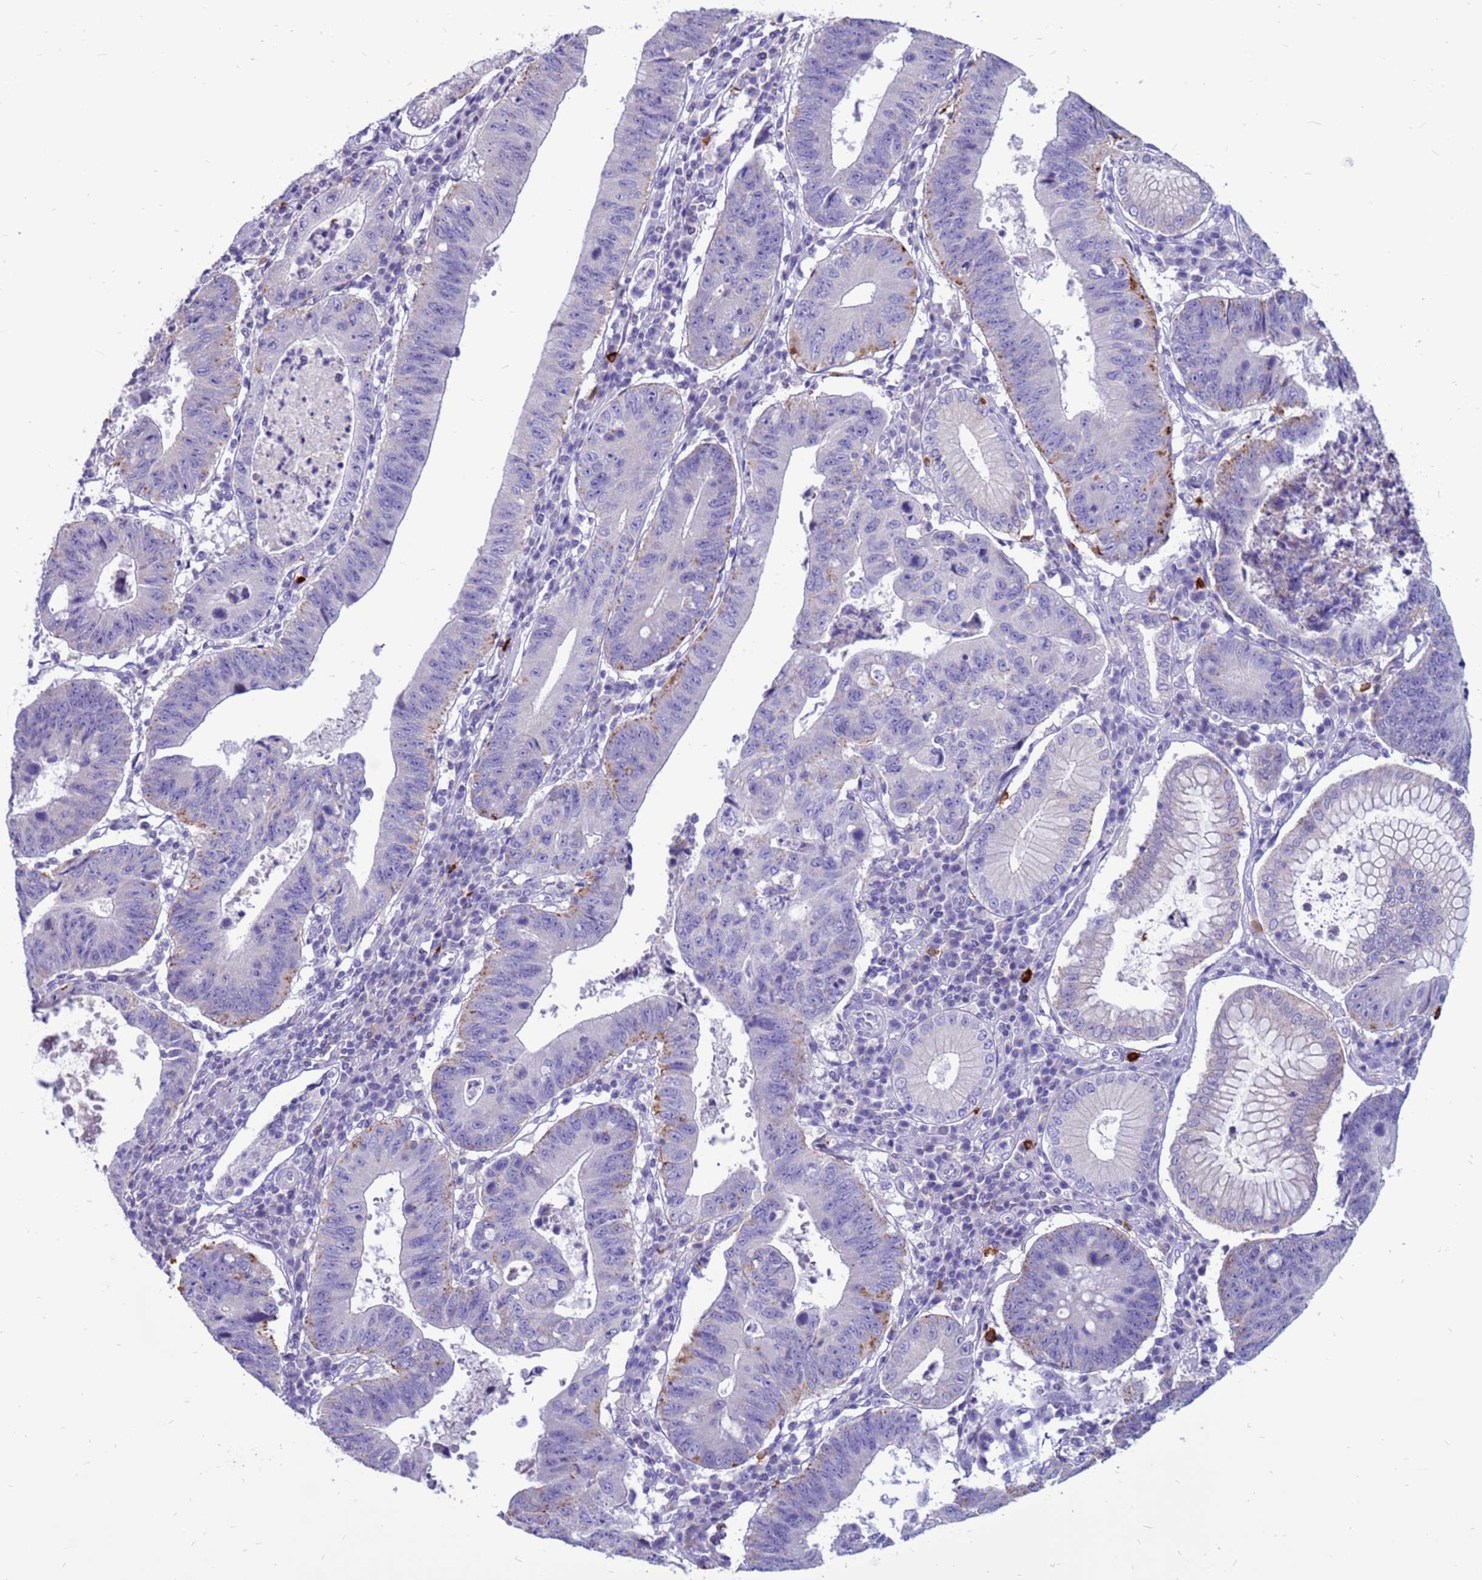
{"staining": {"intensity": "moderate", "quantity": "<25%", "location": "cytoplasmic/membranous"}, "tissue": "stomach cancer", "cell_type": "Tumor cells", "image_type": "cancer", "snomed": [{"axis": "morphology", "description": "Adenocarcinoma, NOS"}, {"axis": "topography", "description": "Stomach"}], "caption": "This micrograph exhibits immunohistochemistry (IHC) staining of human adenocarcinoma (stomach), with low moderate cytoplasmic/membranous positivity in about <25% of tumor cells.", "gene": "PDE10A", "patient": {"sex": "male", "age": 59}}